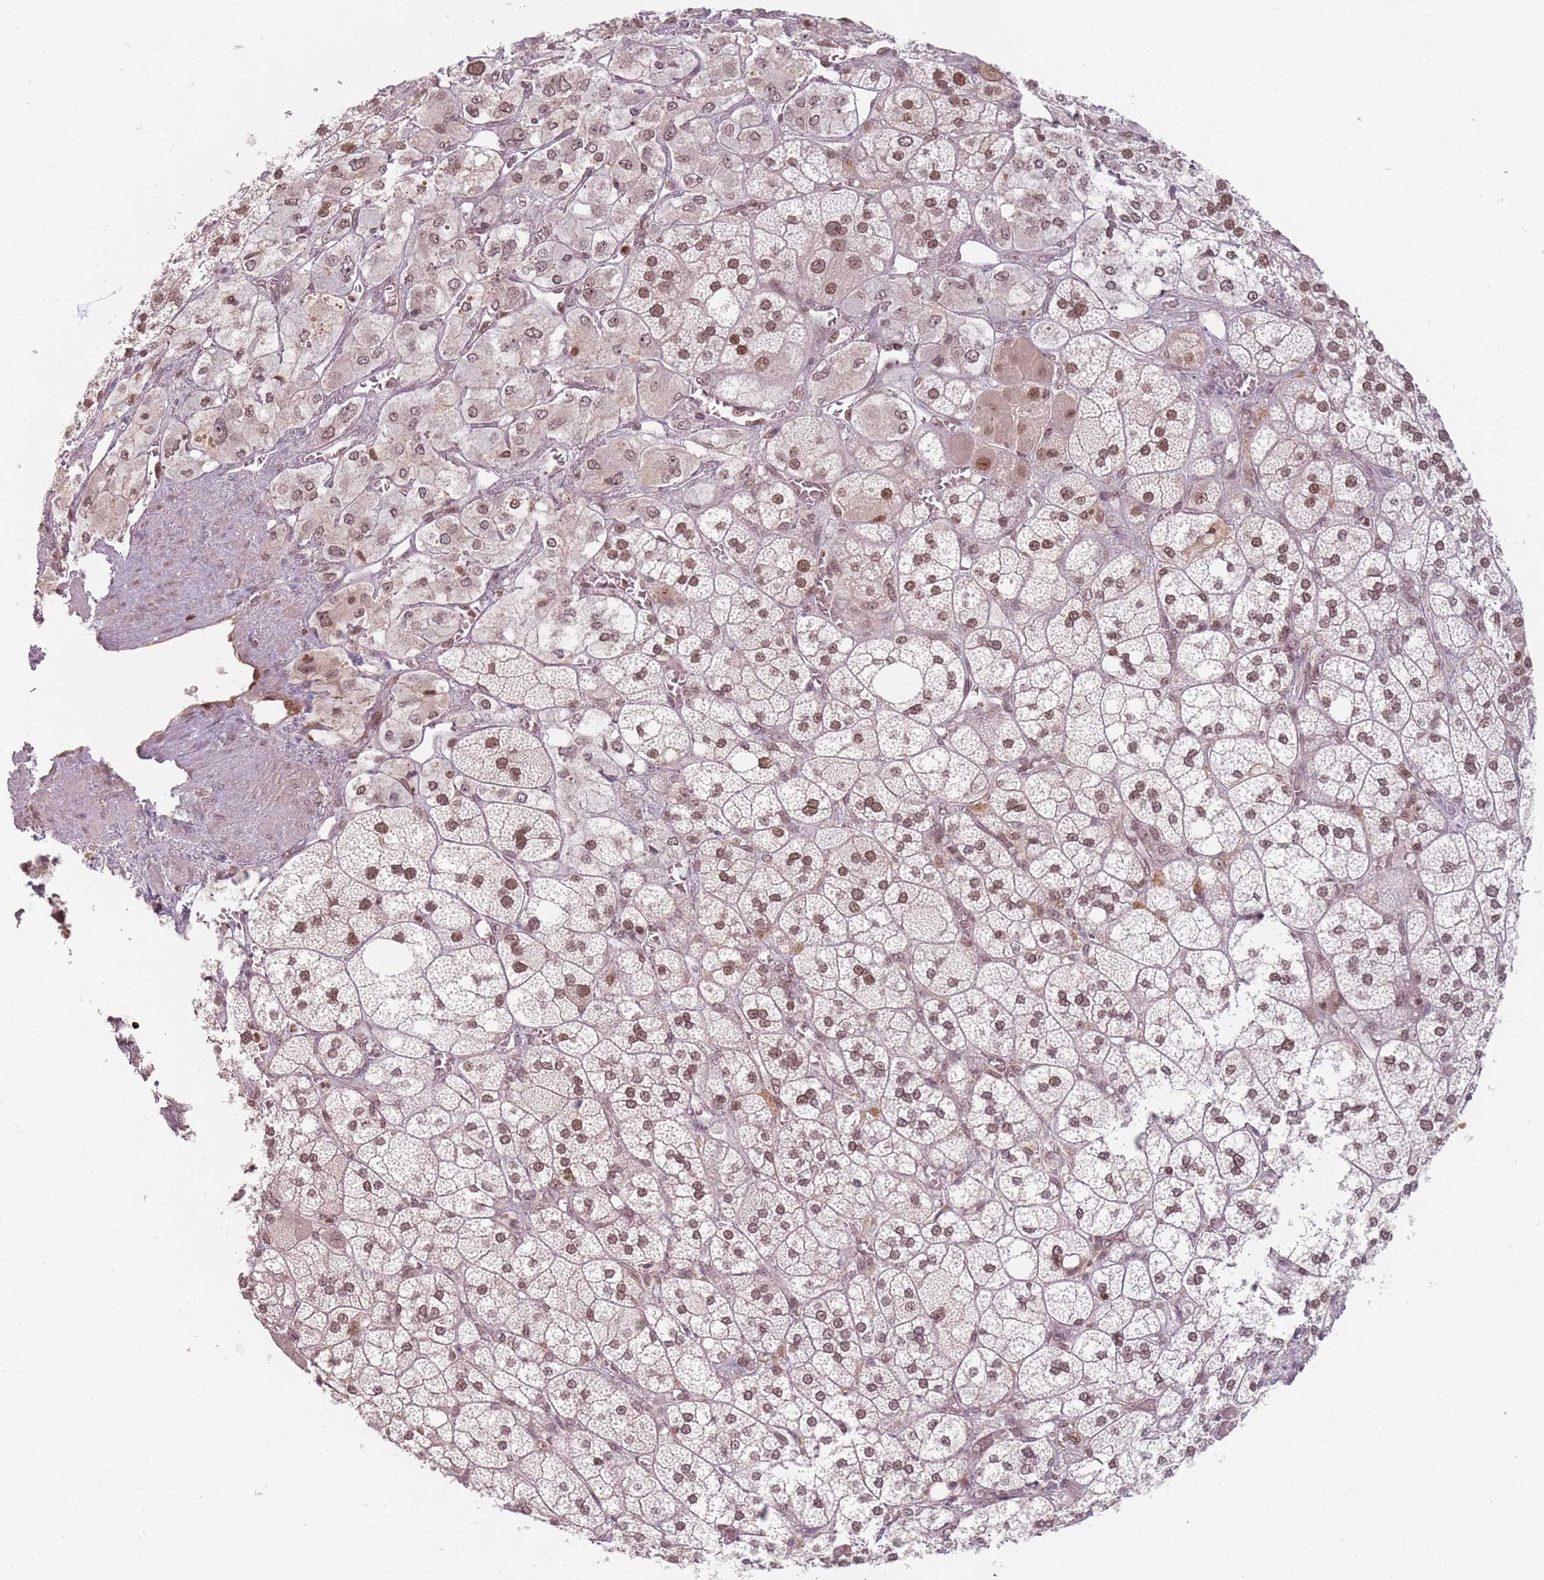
{"staining": {"intensity": "moderate", "quantity": ">75%", "location": "nuclear"}, "tissue": "adrenal gland", "cell_type": "Glandular cells", "image_type": "normal", "snomed": [{"axis": "morphology", "description": "Normal tissue, NOS"}, {"axis": "topography", "description": "Adrenal gland"}], "caption": "Immunohistochemical staining of normal adrenal gland displays >75% levels of moderate nuclear protein staining in about >75% of glandular cells.", "gene": "NUP50", "patient": {"sex": "male", "age": 61}}